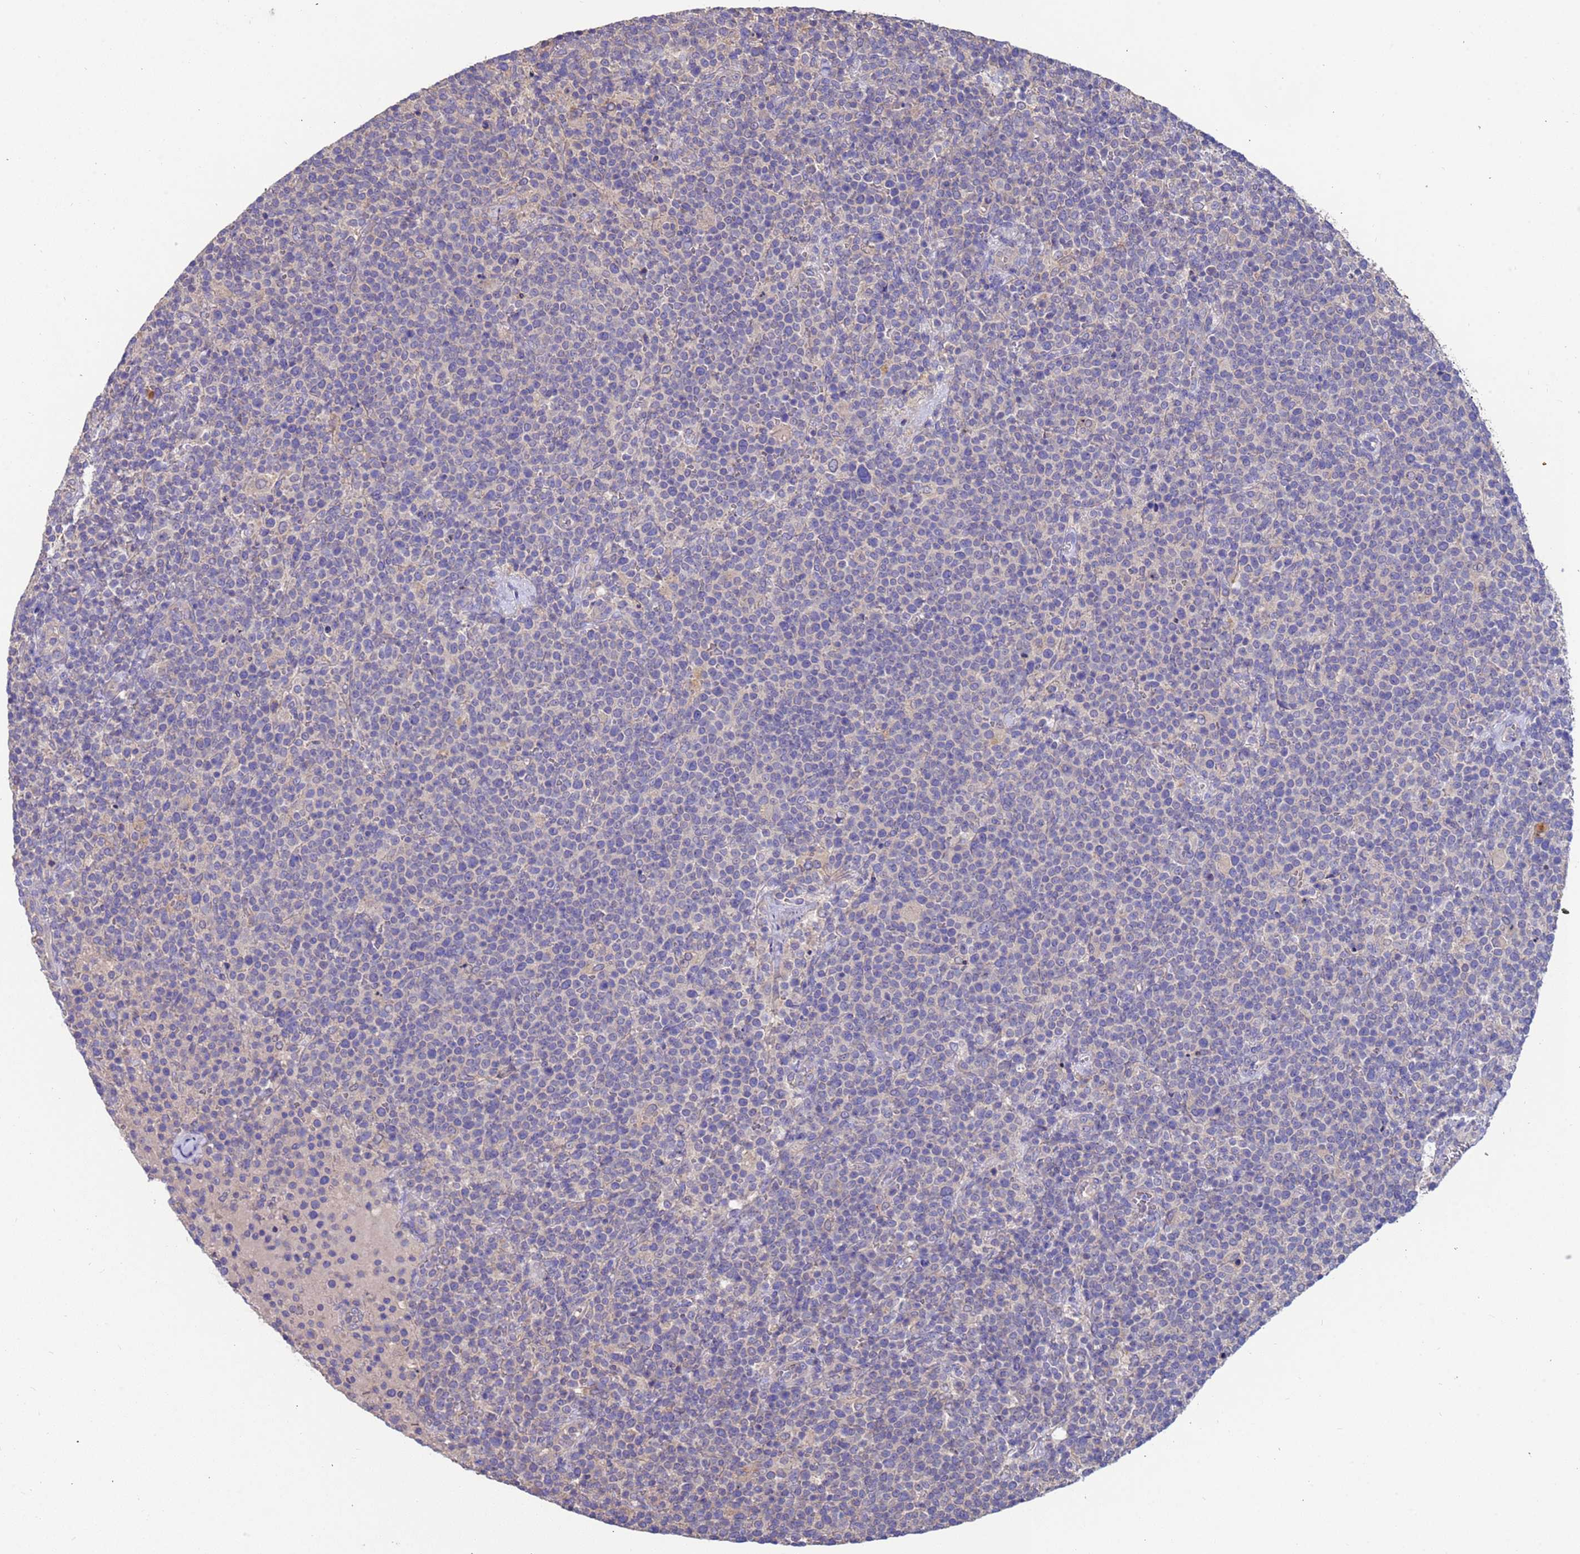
{"staining": {"intensity": "negative", "quantity": "none", "location": "none"}, "tissue": "lymphoma", "cell_type": "Tumor cells", "image_type": "cancer", "snomed": [{"axis": "morphology", "description": "Malignant lymphoma, non-Hodgkin's type, High grade"}, {"axis": "topography", "description": "Lymph node"}], "caption": "An immunohistochemistry (IHC) histopathology image of malignant lymphoma, non-Hodgkin's type (high-grade) is shown. There is no staining in tumor cells of malignant lymphoma, non-Hodgkin's type (high-grade). (Immunohistochemistry (ihc), brightfield microscopy, high magnification).", "gene": "SRL", "patient": {"sex": "male", "age": 61}}